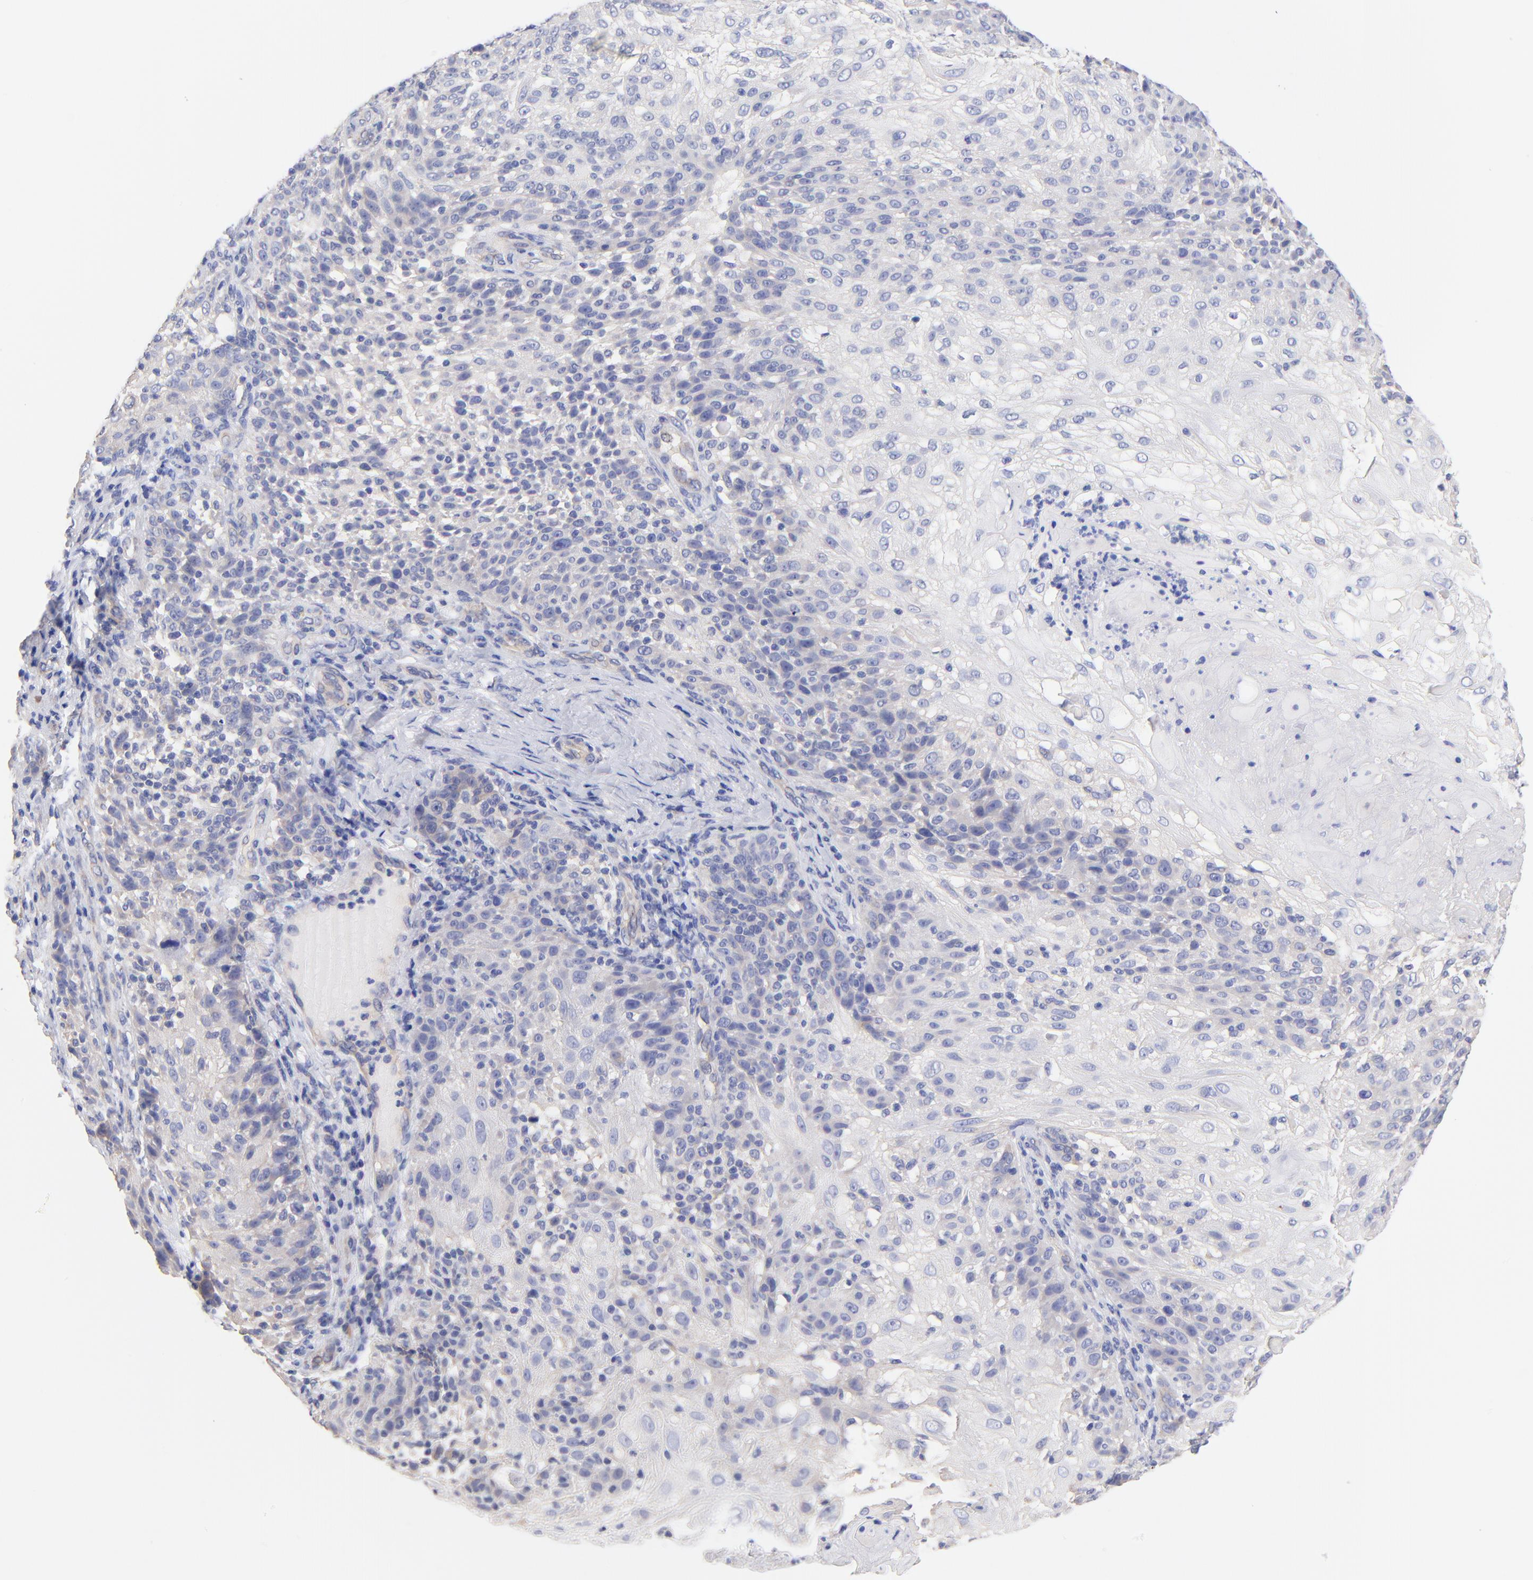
{"staining": {"intensity": "negative", "quantity": "none", "location": "none"}, "tissue": "skin cancer", "cell_type": "Tumor cells", "image_type": "cancer", "snomed": [{"axis": "morphology", "description": "Normal tissue, NOS"}, {"axis": "morphology", "description": "Squamous cell carcinoma, NOS"}, {"axis": "topography", "description": "Skin"}], "caption": "IHC histopathology image of human skin cancer (squamous cell carcinoma) stained for a protein (brown), which shows no staining in tumor cells.", "gene": "TNFRSF13C", "patient": {"sex": "female", "age": 83}}